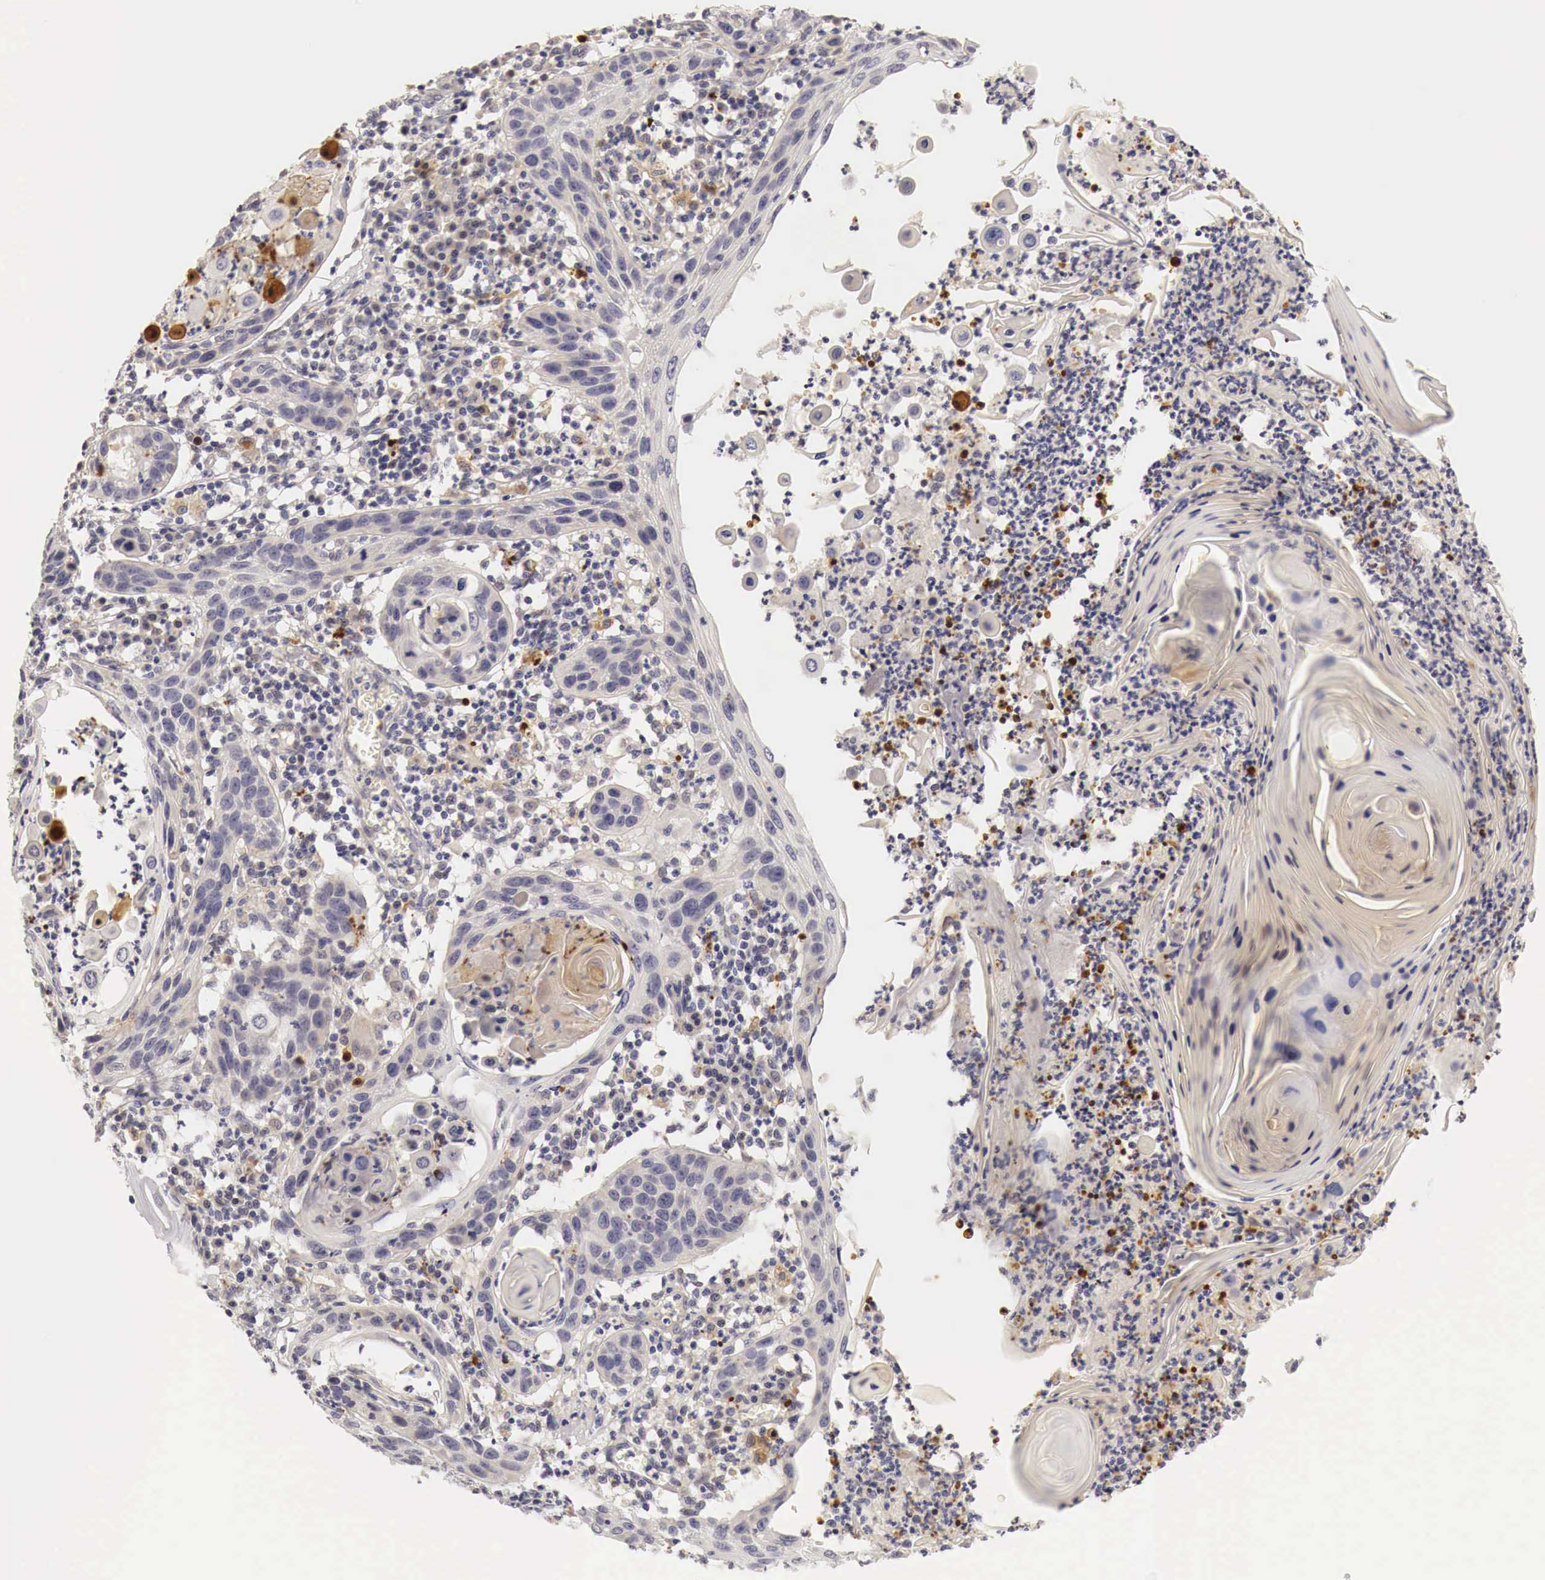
{"staining": {"intensity": "negative", "quantity": "none", "location": "none"}, "tissue": "skin cancer", "cell_type": "Tumor cells", "image_type": "cancer", "snomed": [{"axis": "morphology", "description": "Squamous cell carcinoma, NOS"}, {"axis": "topography", "description": "Skin"}], "caption": "IHC image of neoplastic tissue: squamous cell carcinoma (skin) stained with DAB (3,3'-diaminobenzidine) shows no significant protein positivity in tumor cells.", "gene": "CASP3", "patient": {"sex": "female", "age": 74}}